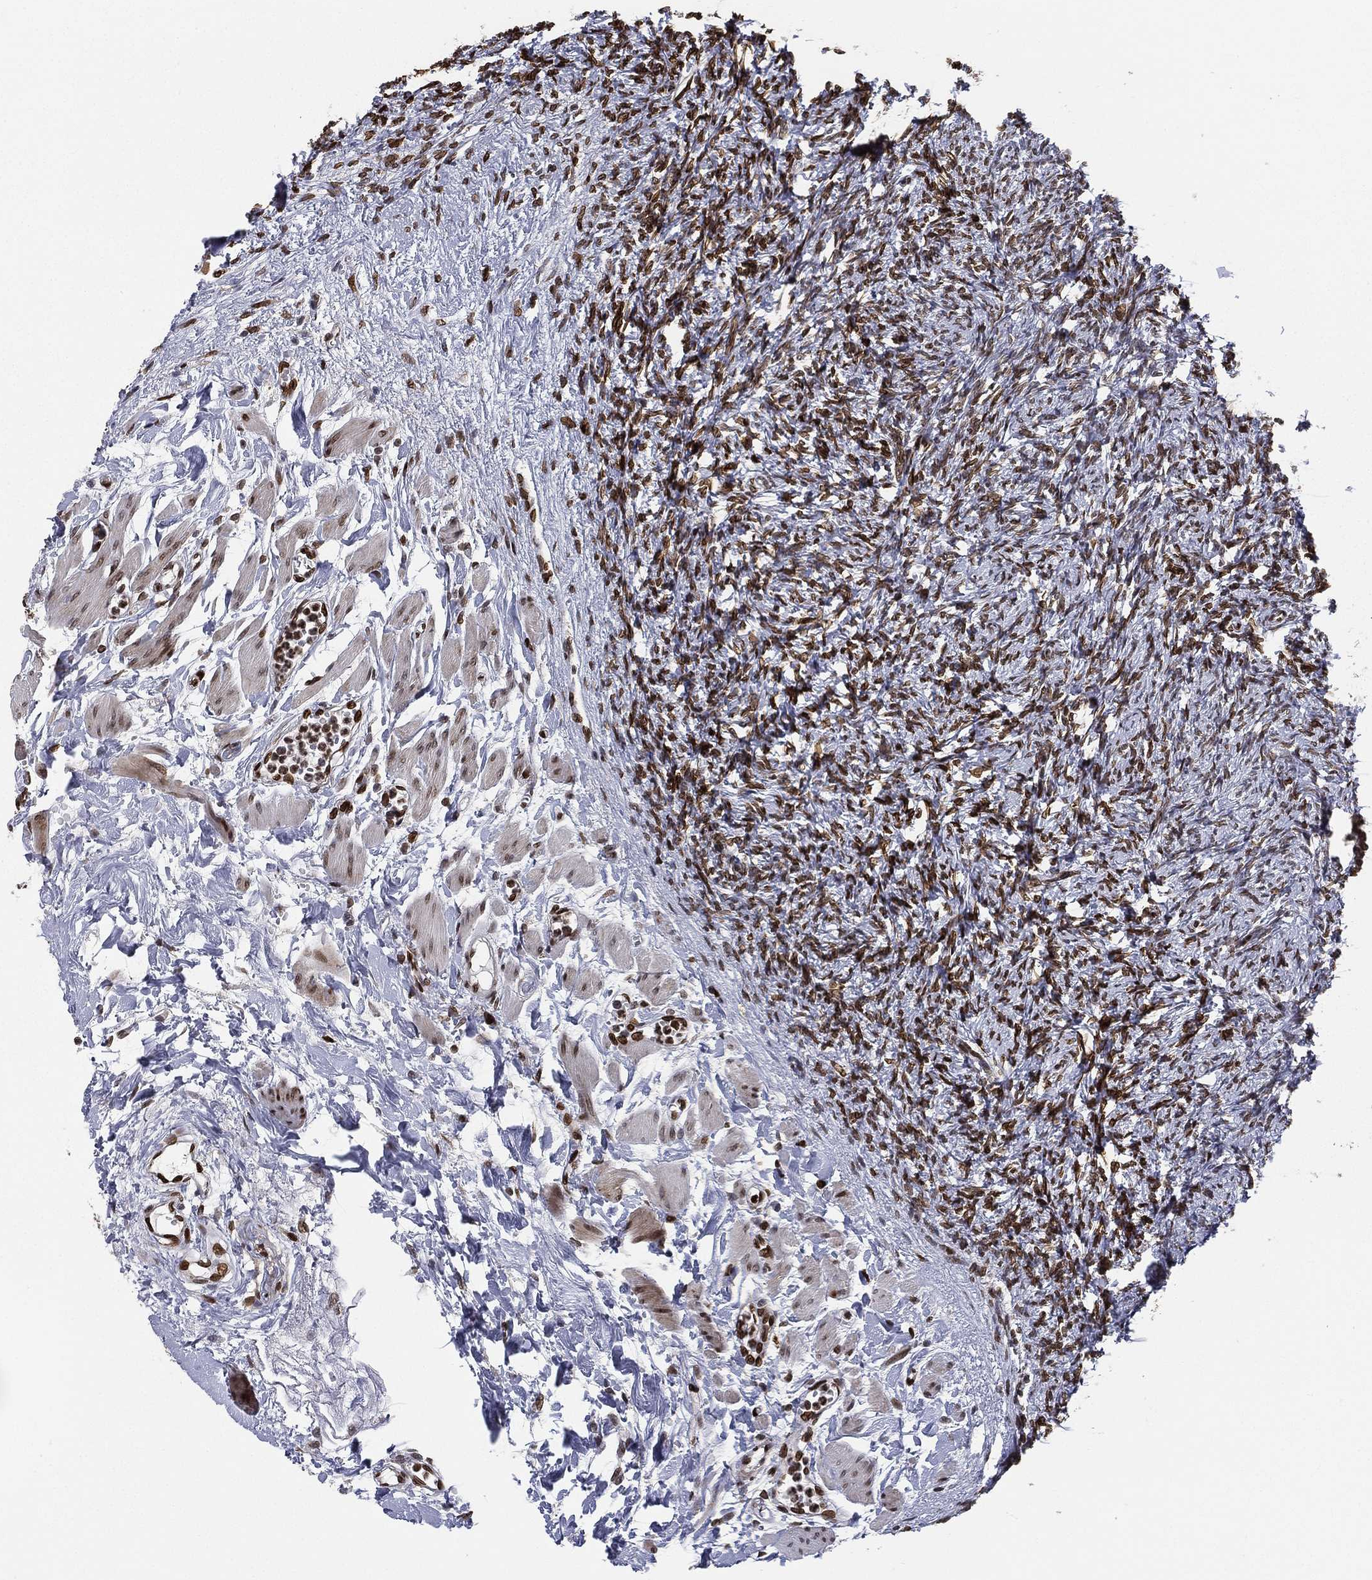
{"staining": {"intensity": "moderate", "quantity": ">75%", "location": "nuclear"}, "tissue": "ovary", "cell_type": "Follicle cells", "image_type": "normal", "snomed": [{"axis": "morphology", "description": "Normal tissue, NOS"}, {"axis": "topography", "description": "Fallopian tube"}, {"axis": "topography", "description": "Ovary"}], "caption": "The immunohistochemical stain labels moderate nuclear positivity in follicle cells of benign ovary. Using DAB (brown) and hematoxylin (blue) stains, captured at high magnification using brightfield microscopy.", "gene": "LMNB1", "patient": {"sex": "female", "age": 33}}